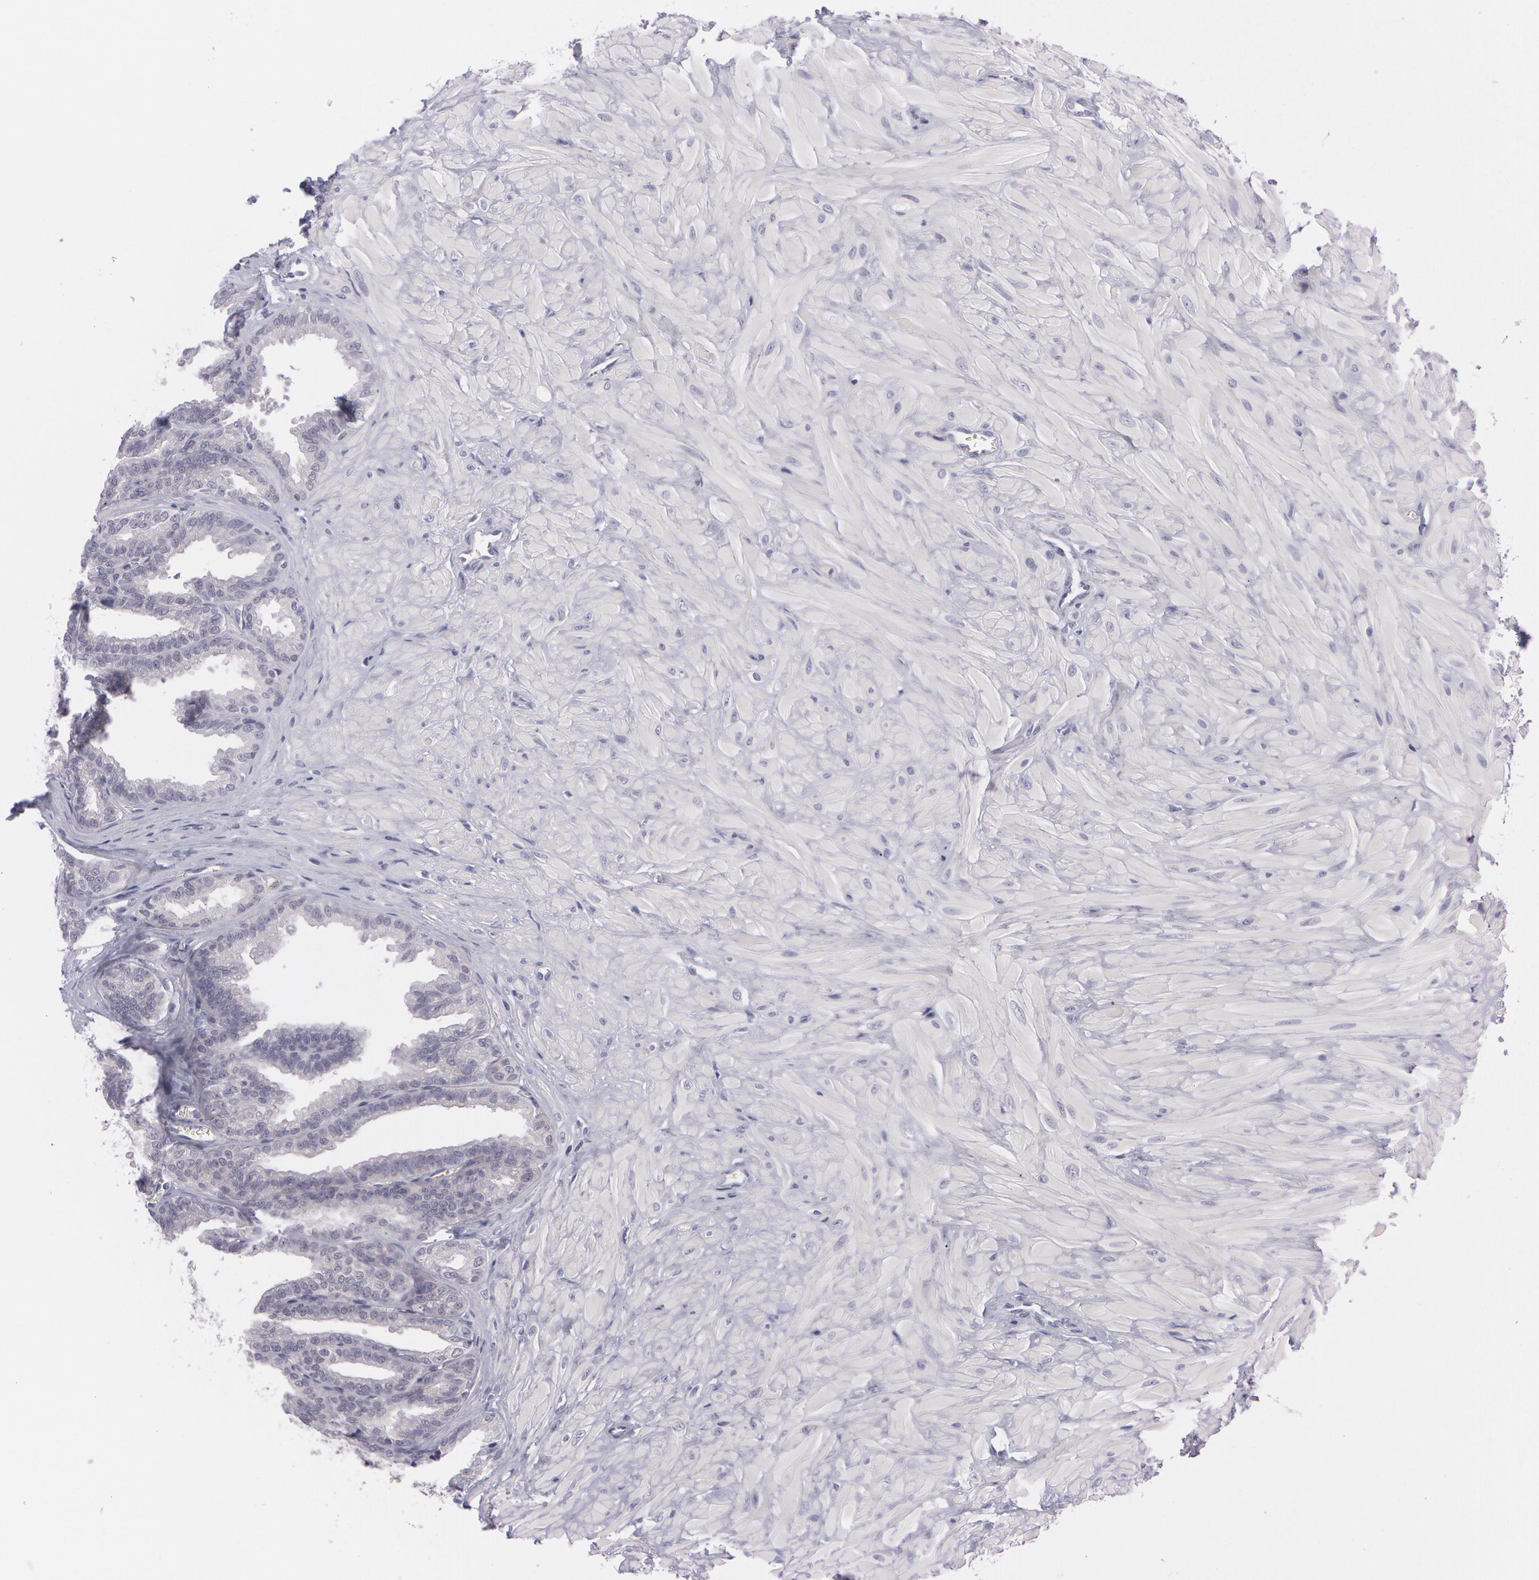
{"staining": {"intensity": "negative", "quantity": "none", "location": "none"}, "tissue": "seminal vesicle", "cell_type": "Glandular cells", "image_type": "normal", "snomed": [{"axis": "morphology", "description": "Normal tissue, NOS"}, {"axis": "topography", "description": "Seminal veicle"}], "caption": "IHC of benign seminal vesicle exhibits no expression in glandular cells.", "gene": "IL1RN", "patient": {"sex": "male", "age": 26}}